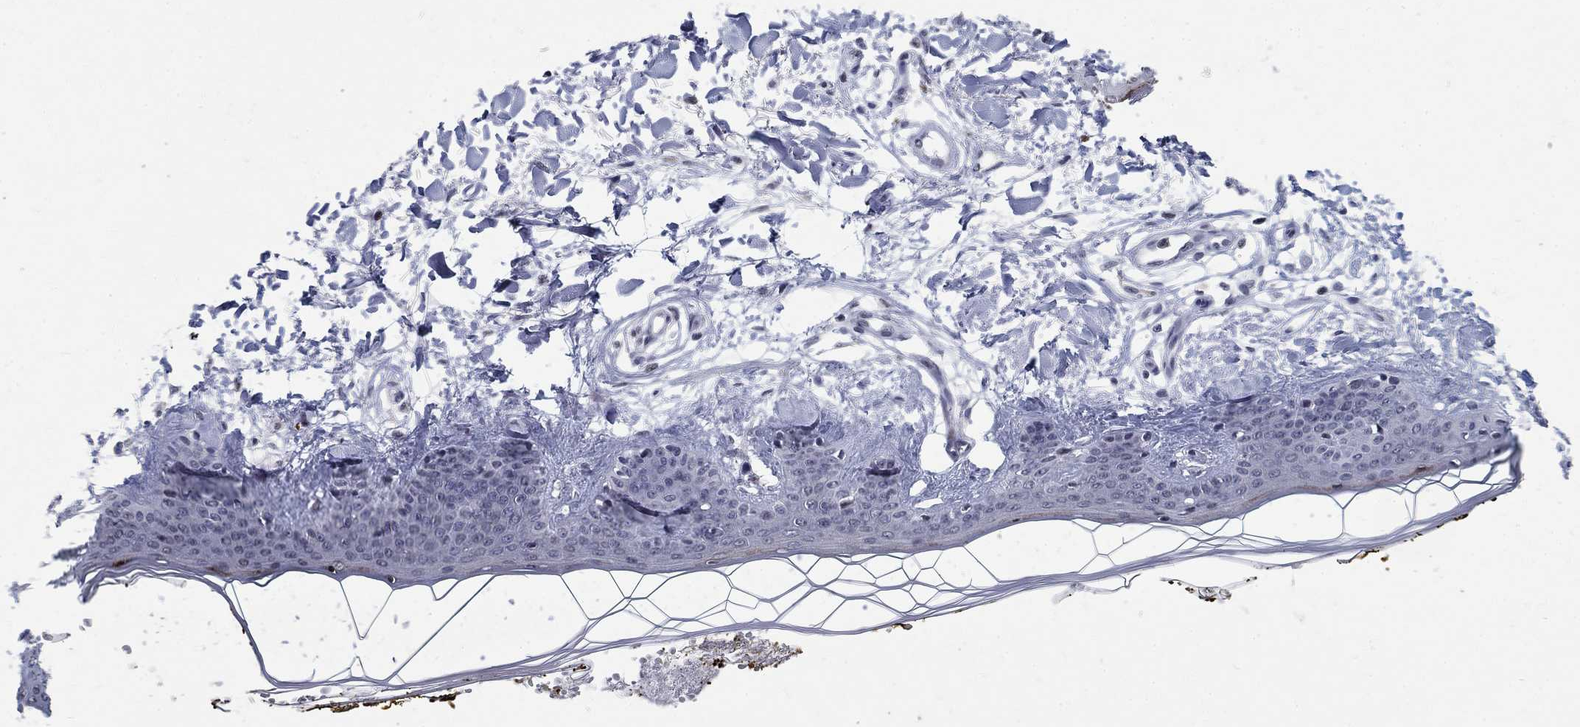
{"staining": {"intensity": "negative", "quantity": "none", "location": "none"}, "tissue": "skin", "cell_type": "Fibroblasts", "image_type": "normal", "snomed": [{"axis": "morphology", "description": "Normal tissue, NOS"}, {"axis": "topography", "description": "Skin"}], "caption": "DAB (3,3'-diaminobenzidine) immunohistochemical staining of unremarkable skin demonstrates no significant expression in fibroblasts.", "gene": "BHLHE22", "patient": {"sex": "female", "age": 34}}